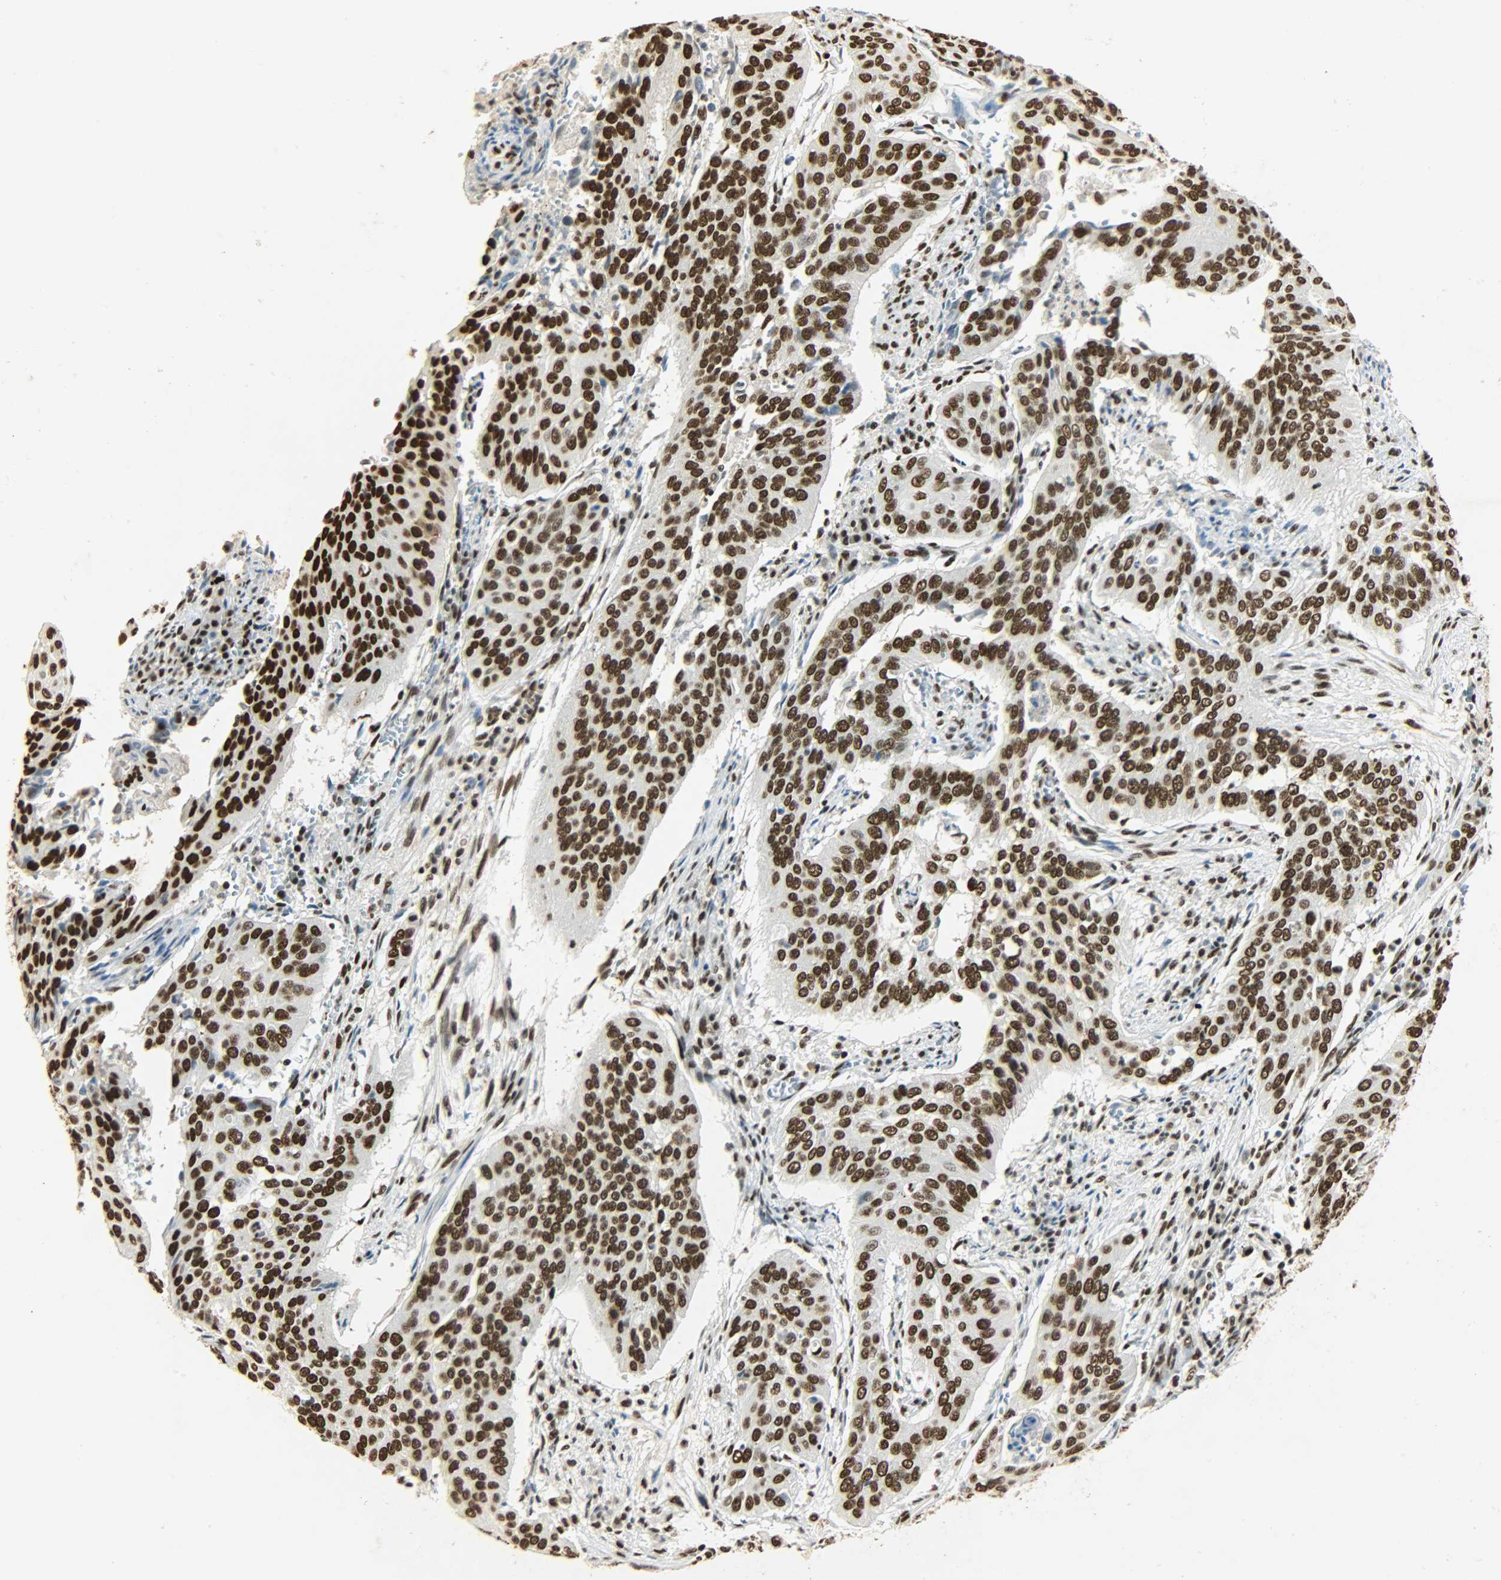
{"staining": {"intensity": "strong", "quantity": ">75%", "location": "nuclear"}, "tissue": "cervical cancer", "cell_type": "Tumor cells", "image_type": "cancer", "snomed": [{"axis": "morphology", "description": "Squamous cell carcinoma, NOS"}, {"axis": "topography", "description": "Cervix"}], "caption": "An image showing strong nuclear staining in approximately >75% of tumor cells in cervical squamous cell carcinoma, as visualized by brown immunohistochemical staining.", "gene": "KHDRBS1", "patient": {"sex": "female", "age": 39}}